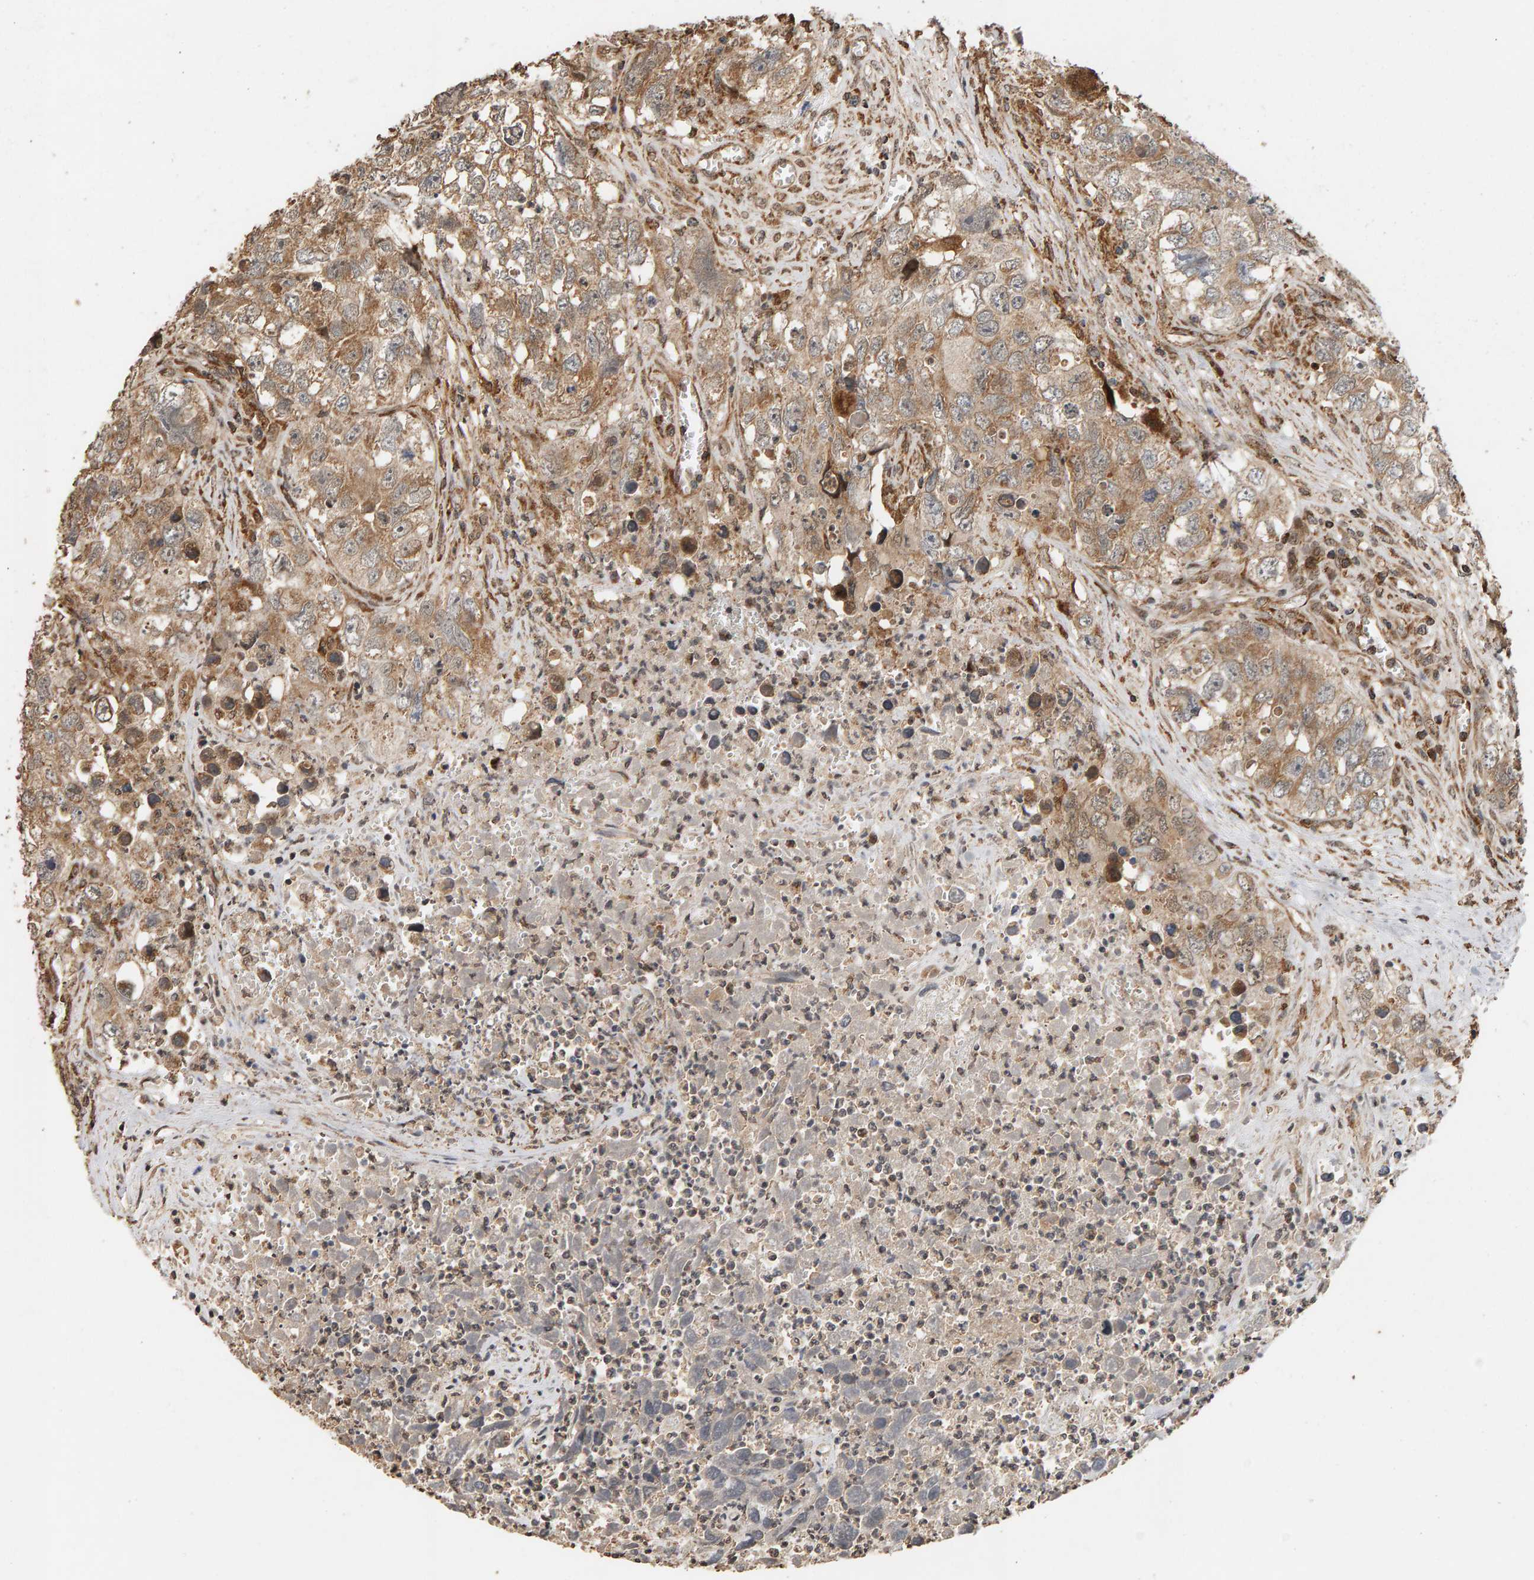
{"staining": {"intensity": "moderate", "quantity": ">75%", "location": "cytoplasmic/membranous"}, "tissue": "testis cancer", "cell_type": "Tumor cells", "image_type": "cancer", "snomed": [{"axis": "morphology", "description": "Seminoma, NOS"}, {"axis": "morphology", "description": "Carcinoma, Embryonal, NOS"}, {"axis": "topography", "description": "Testis"}], "caption": "A medium amount of moderate cytoplasmic/membranous staining is seen in about >75% of tumor cells in testis cancer (seminoma) tissue. (DAB = brown stain, brightfield microscopy at high magnification).", "gene": "GSTK1", "patient": {"sex": "male", "age": 43}}